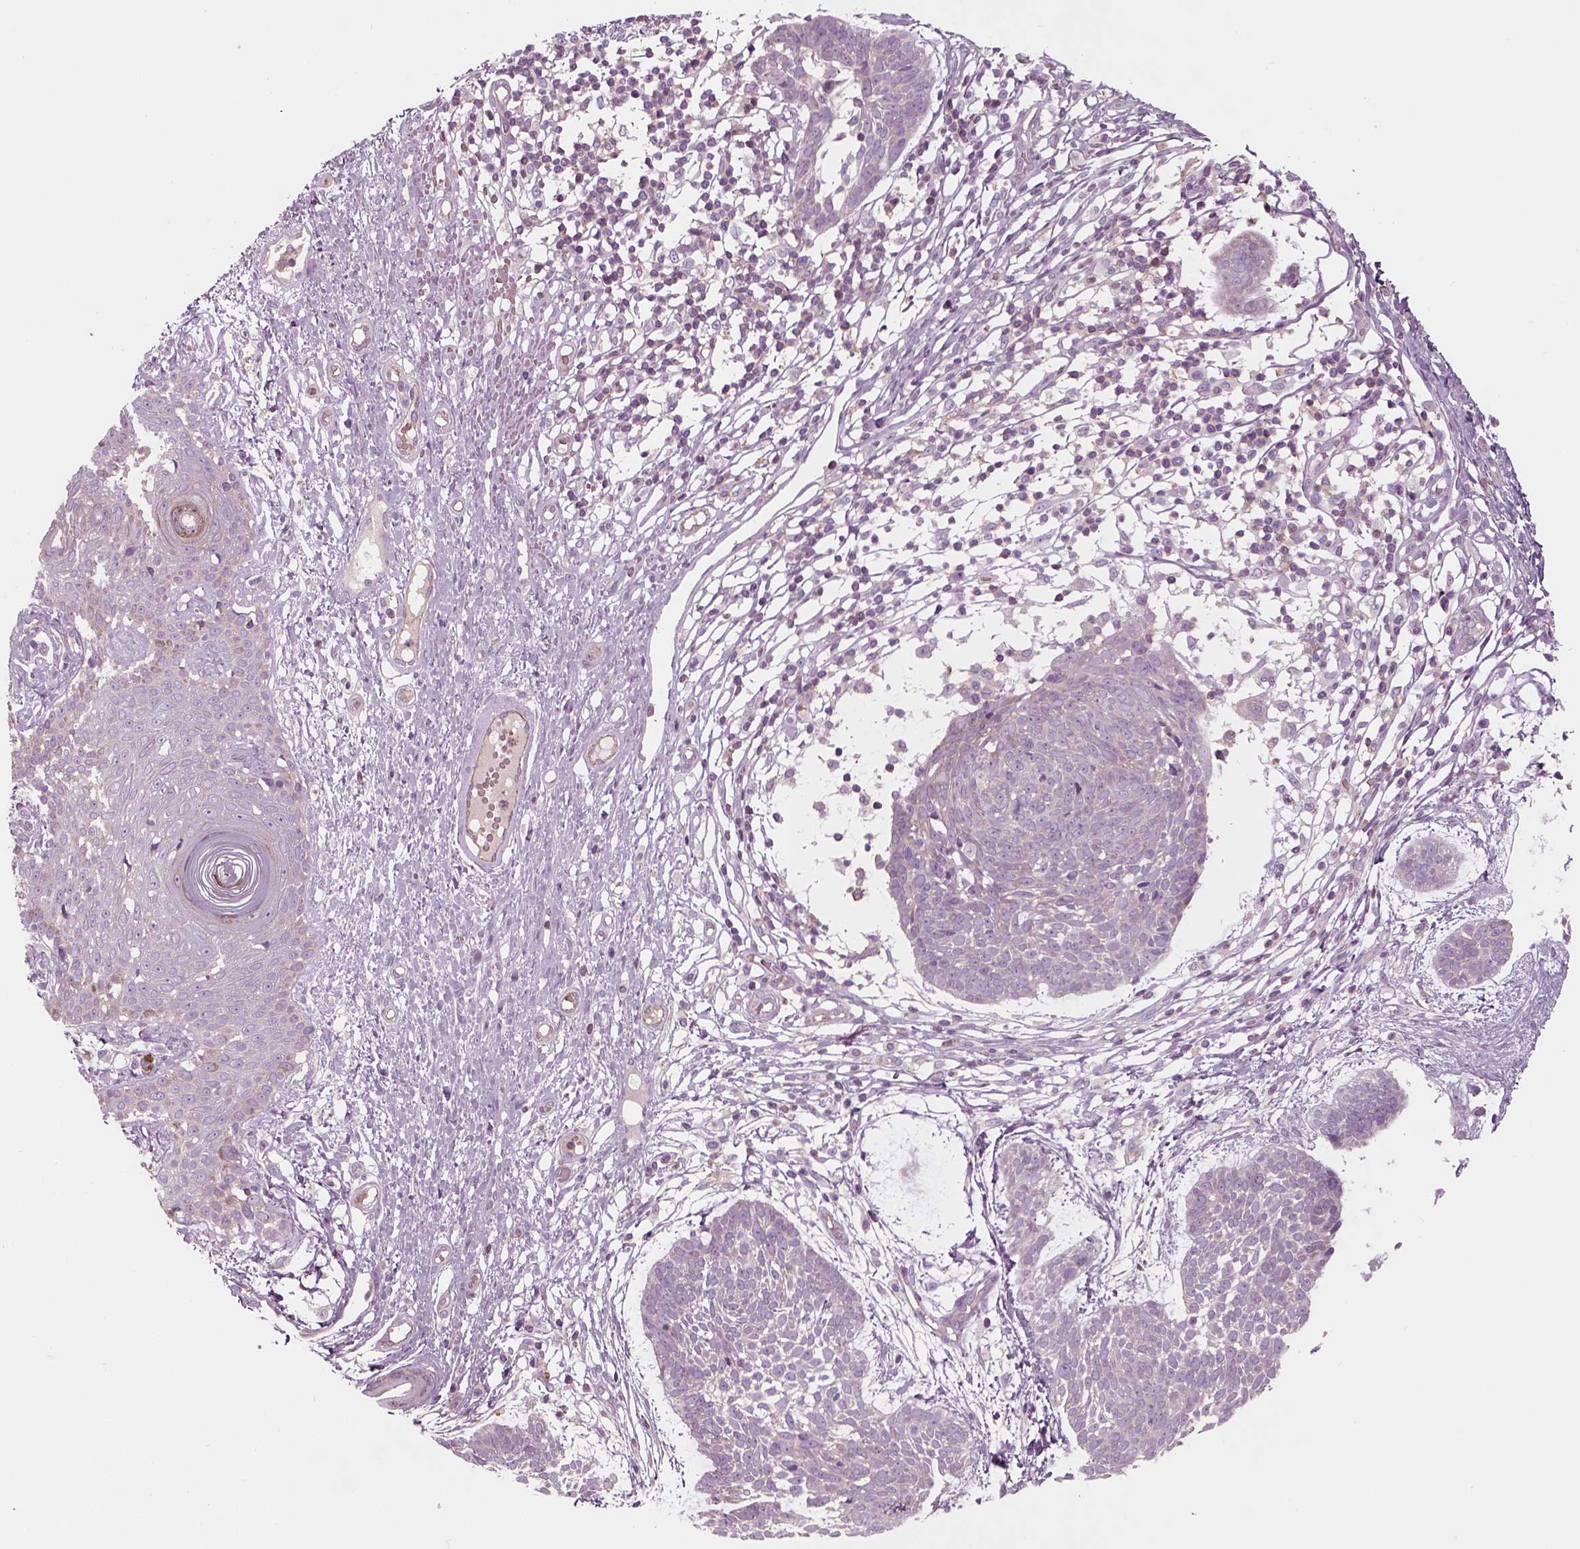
{"staining": {"intensity": "weak", "quantity": "<25%", "location": "cytoplasmic/membranous"}, "tissue": "skin cancer", "cell_type": "Tumor cells", "image_type": "cancer", "snomed": [{"axis": "morphology", "description": "Basal cell carcinoma"}, {"axis": "topography", "description": "Skin"}], "caption": "Basal cell carcinoma (skin) was stained to show a protein in brown. There is no significant positivity in tumor cells. Nuclei are stained in blue.", "gene": "SLC2A3", "patient": {"sex": "male", "age": 85}}